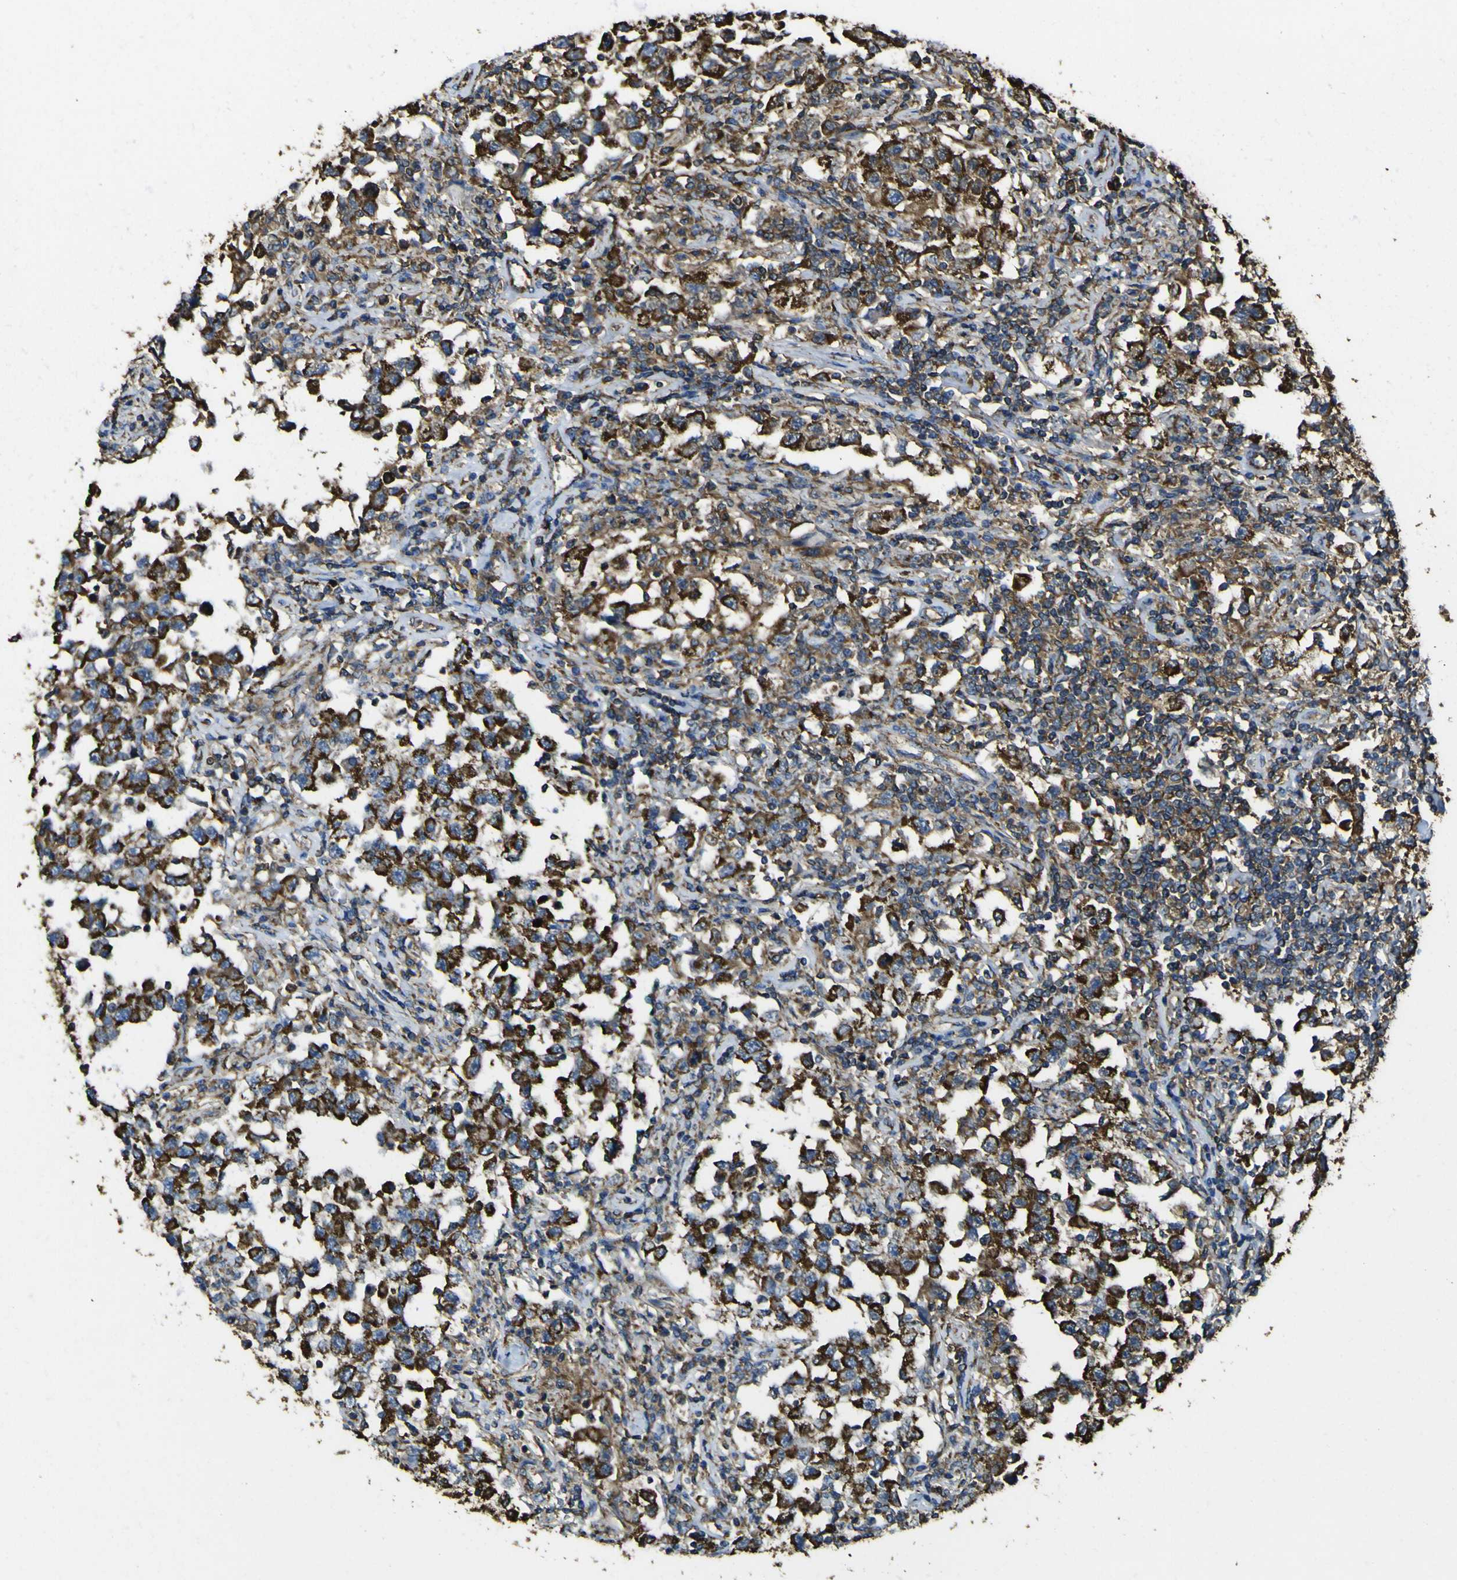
{"staining": {"intensity": "strong", "quantity": ">75%", "location": "cytoplasmic/membranous"}, "tissue": "testis cancer", "cell_type": "Tumor cells", "image_type": "cancer", "snomed": [{"axis": "morphology", "description": "Carcinoma, Embryonal, NOS"}, {"axis": "topography", "description": "Testis"}], "caption": "Immunohistochemistry (DAB) staining of embryonal carcinoma (testis) shows strong cytoplasmic/membranous protein staining in about >75% of tumor cells.", "gene": "ACSL3", "patient": {"sex": "male", "age": 21}}